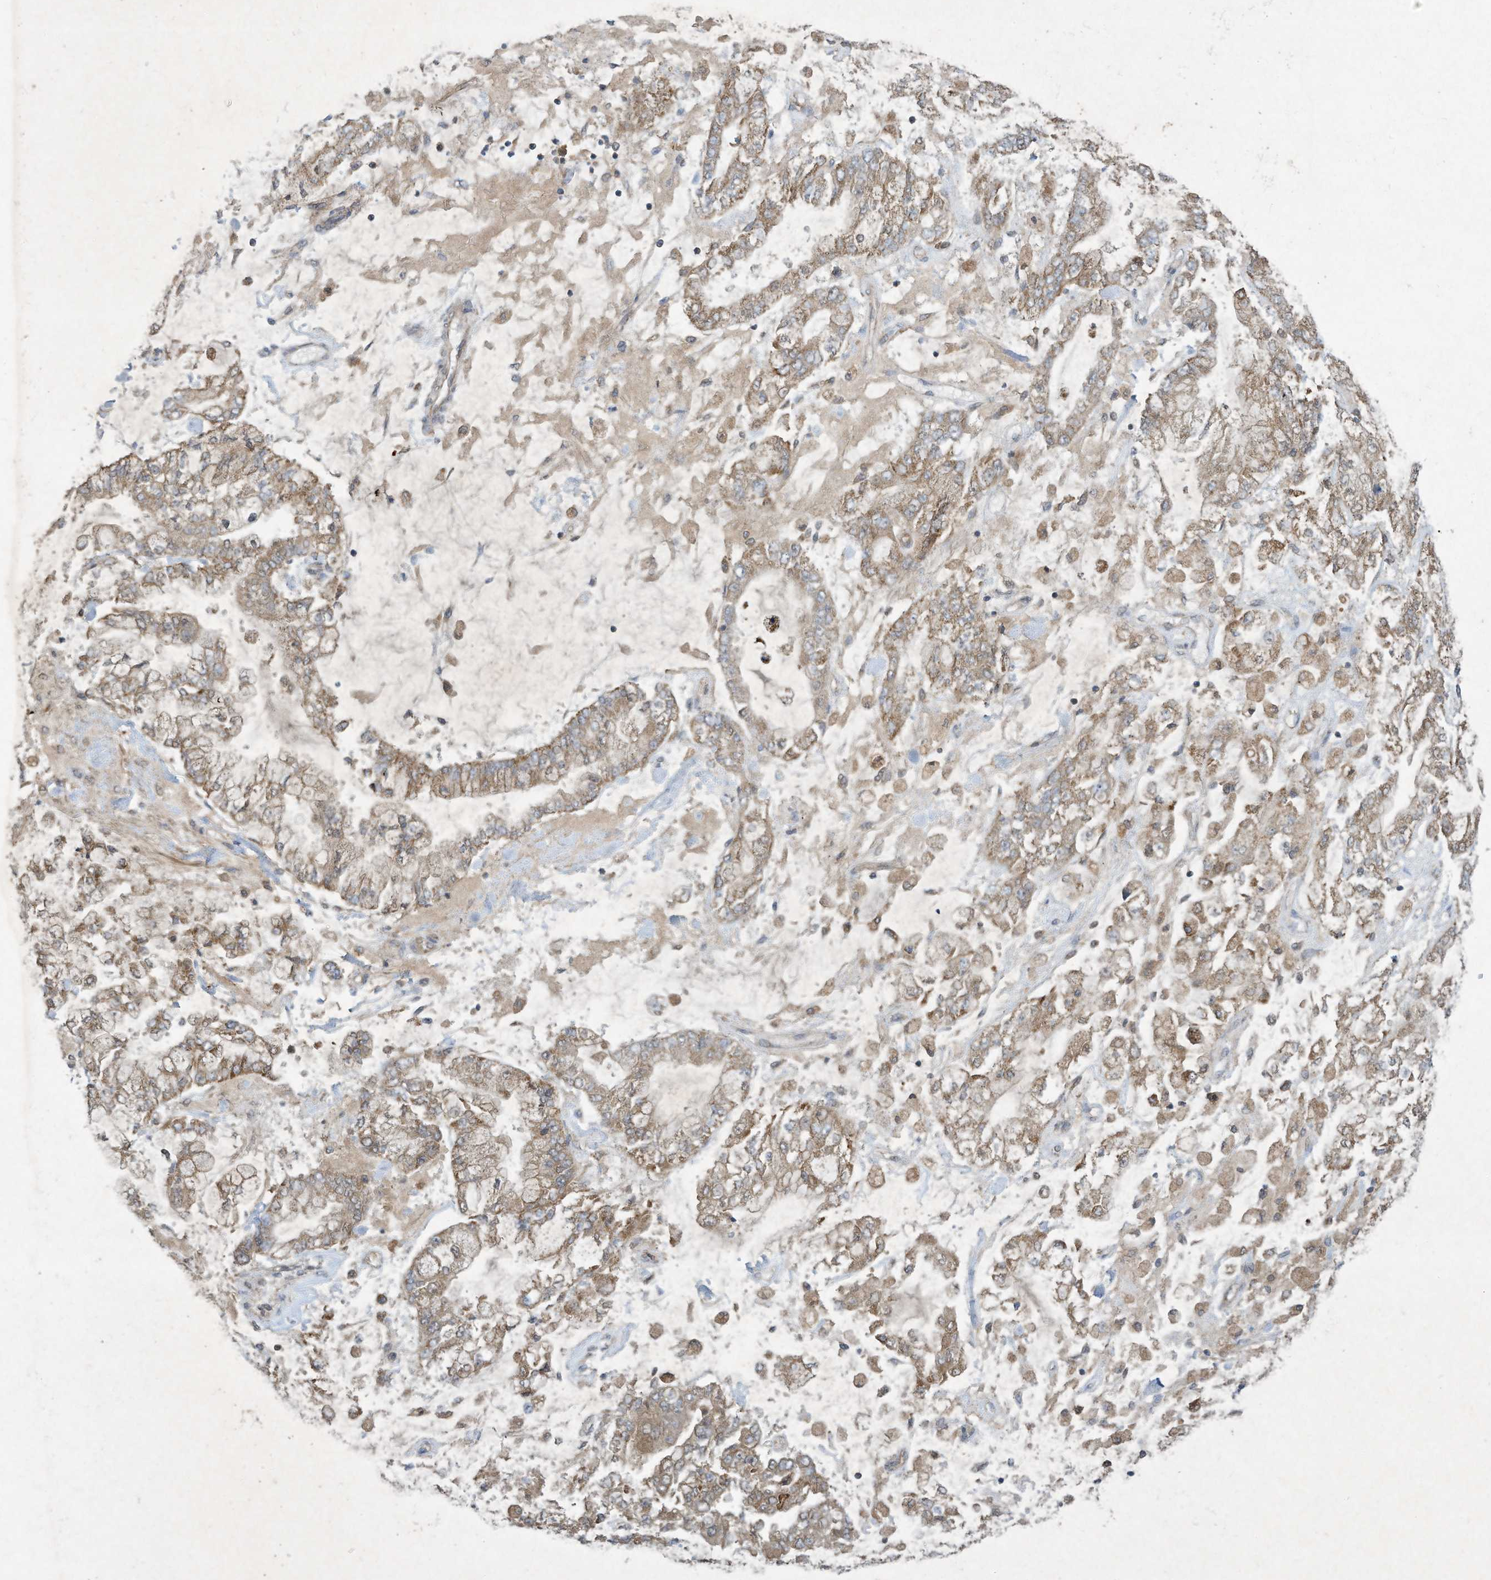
{"staining": {"intensity": "weak", "quantity": ">75%", "location": "cytoplasmic/membranous"}, "tissue": "stomach cancer", "cell_type": "Tumor cells", "image_type": "cancer", "snomed": [{"axis": "morphology", "description": "Normal tissue, NOS"}, {"axis": "morphology", "description": "Adenocarcinoma, NOS"}, {"axis": "topography", "description": "Stomach, upper"}, {"axis": "topography", "description": "Stomach"}], "caption": "Human adenocarcinoma (stomach) stained with a brown dye reveals weak cytoplasmic/membranous positive positivity in about >75% of tumor cells.", "gene": "SYNJ2", "patient": {"sex": "male", "age": 76}}